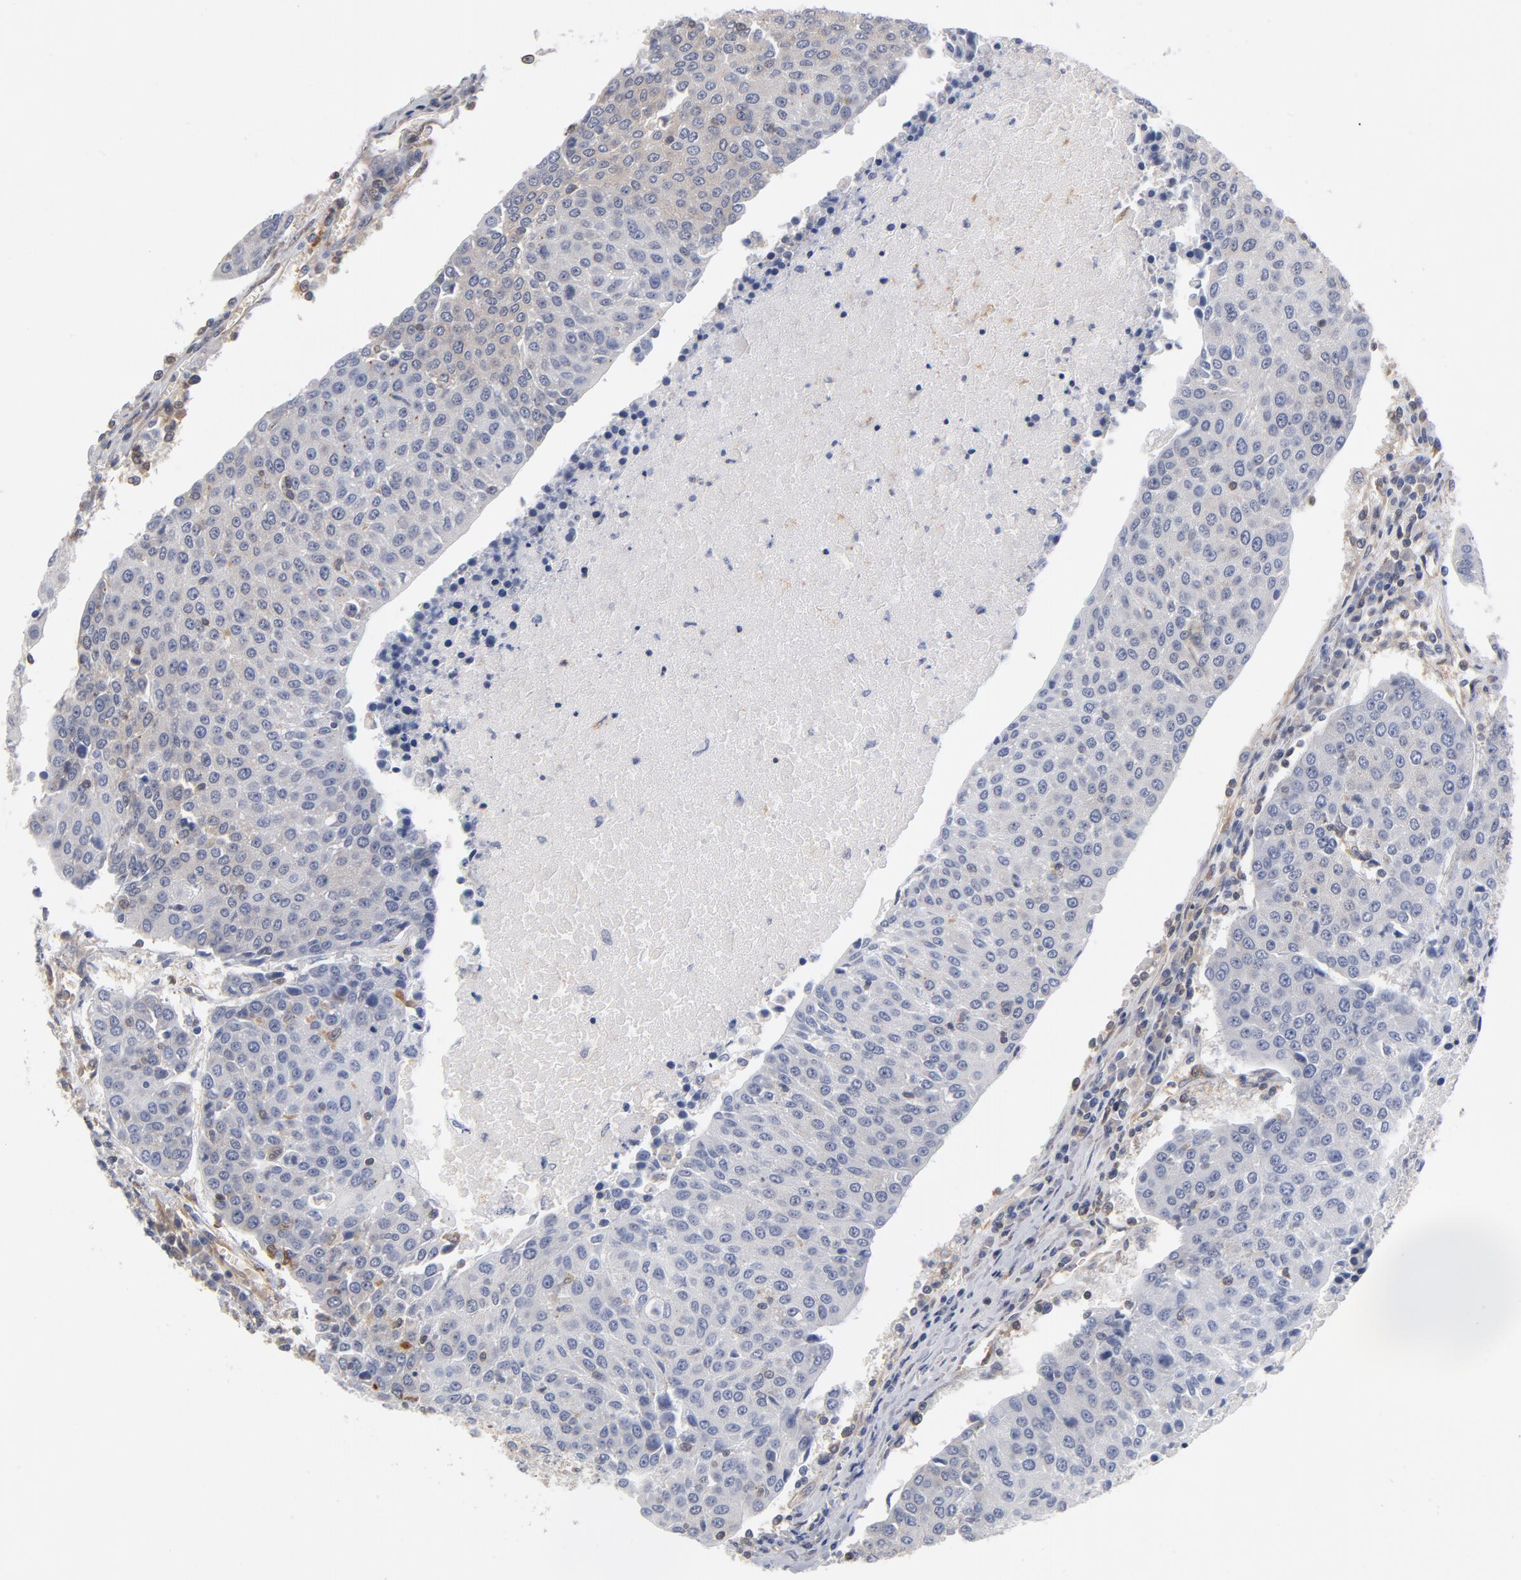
{"staining": {"intensity": "negative", "quantity": "none", "location": "none"}, "tissue": "urothelial cancer", "cell_type": "Tumor cells", "image_type": "cancer", "snomed": [{"axis": "morphology", "description": "Urothelial carcinoma, High grade"}, {"axis": "topography", "description": "Urinary bladder"}], "caption": "Protein analysis of urothelial cancer exhibits no significant staining in tumor cells.", "gene": "ASMTL", "patient": {"sex": "female", "age": 85}}